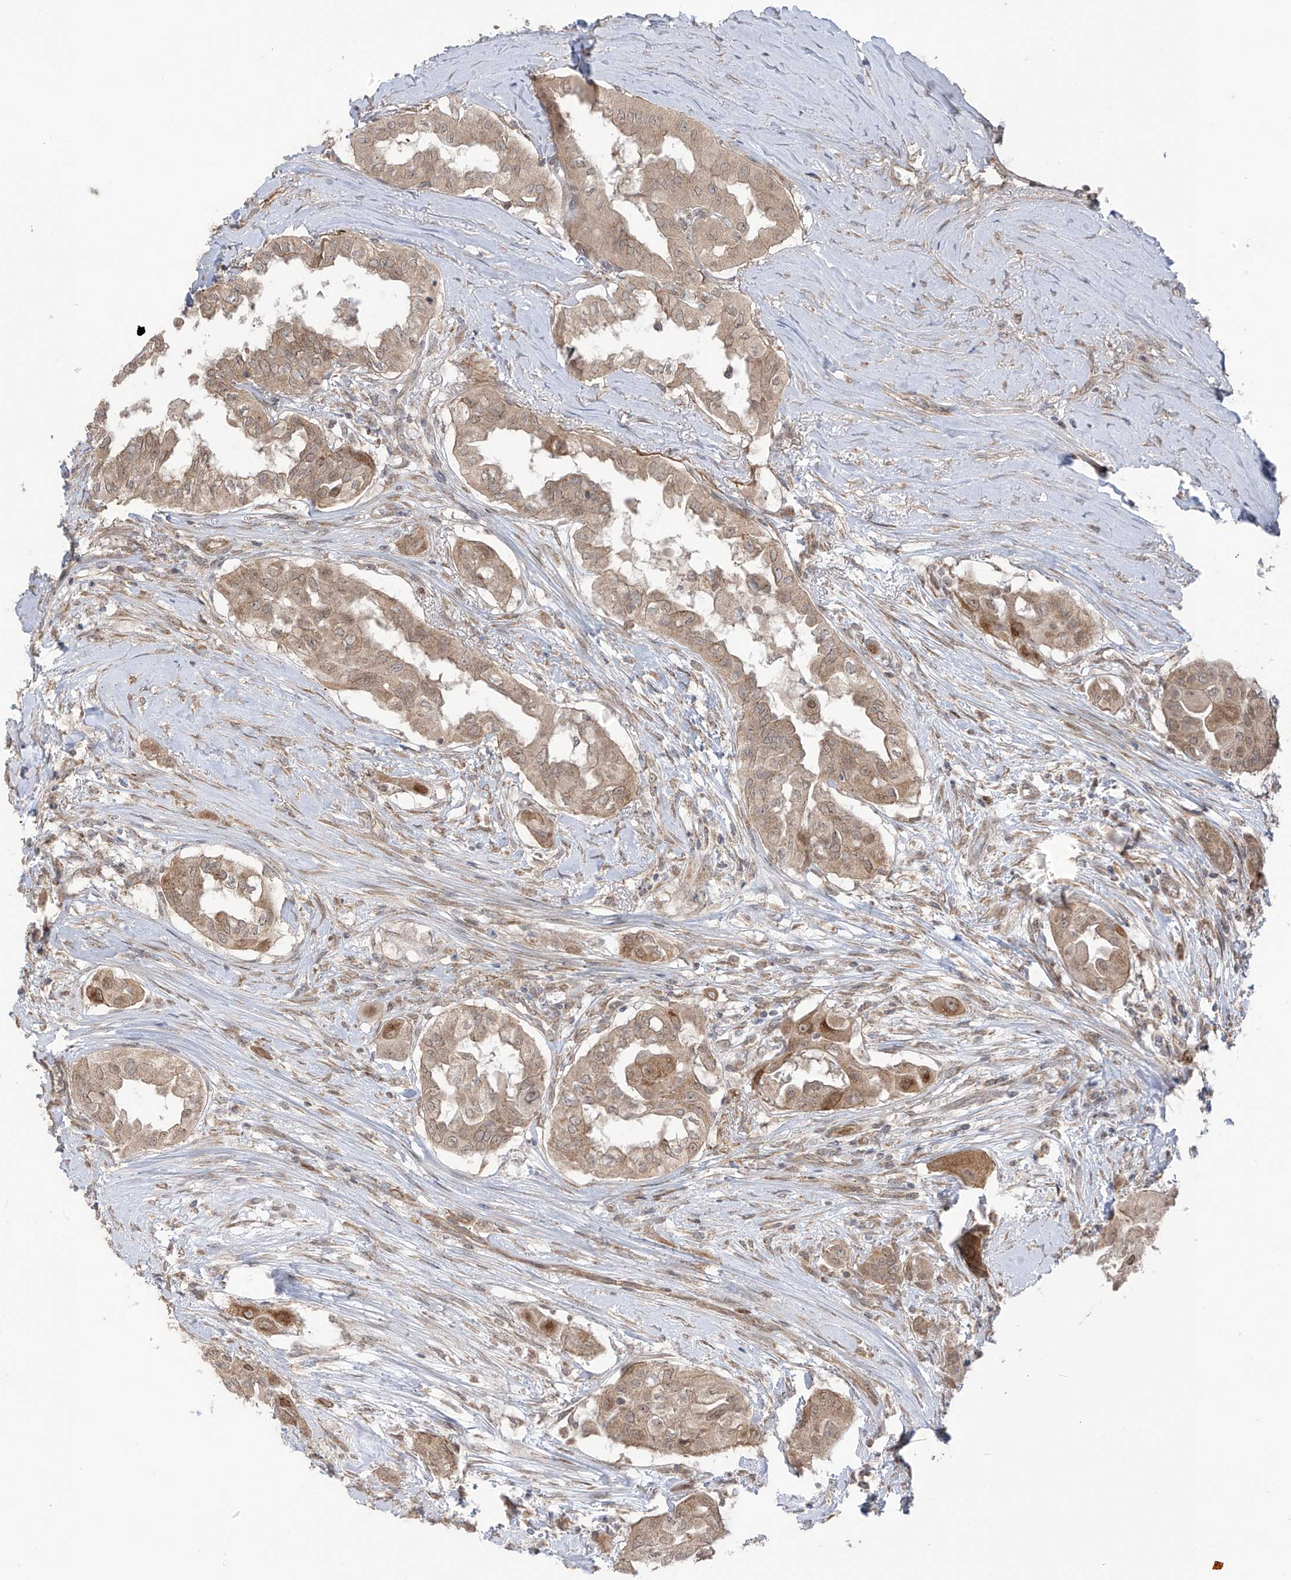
{"staining": {"intensity": "moderate", "quantity": ">75%", "location": "cytoplasmic/membranous"}, "tissue": "thyroid cancer", "cell_type": "Tumor cells", "image_type": "cancer", "snomed": [{"axis": "morphology", "description": "Papillary adenocarcinoma, NOS"}, {"axis": "topography", "description": "Thyroid gland"}], "caption": "This histopathology image reveals papillary adenocarcinoma (thyroid) stained with immunohistochemistry to label a protein in brown. The cytoplasmic/membranous of tumor cells show moderate positivity for the protein. Nuclei are counter-stained blue.", "gene": "PDE11A", "patient": {"sex": "female", "age": 59}}